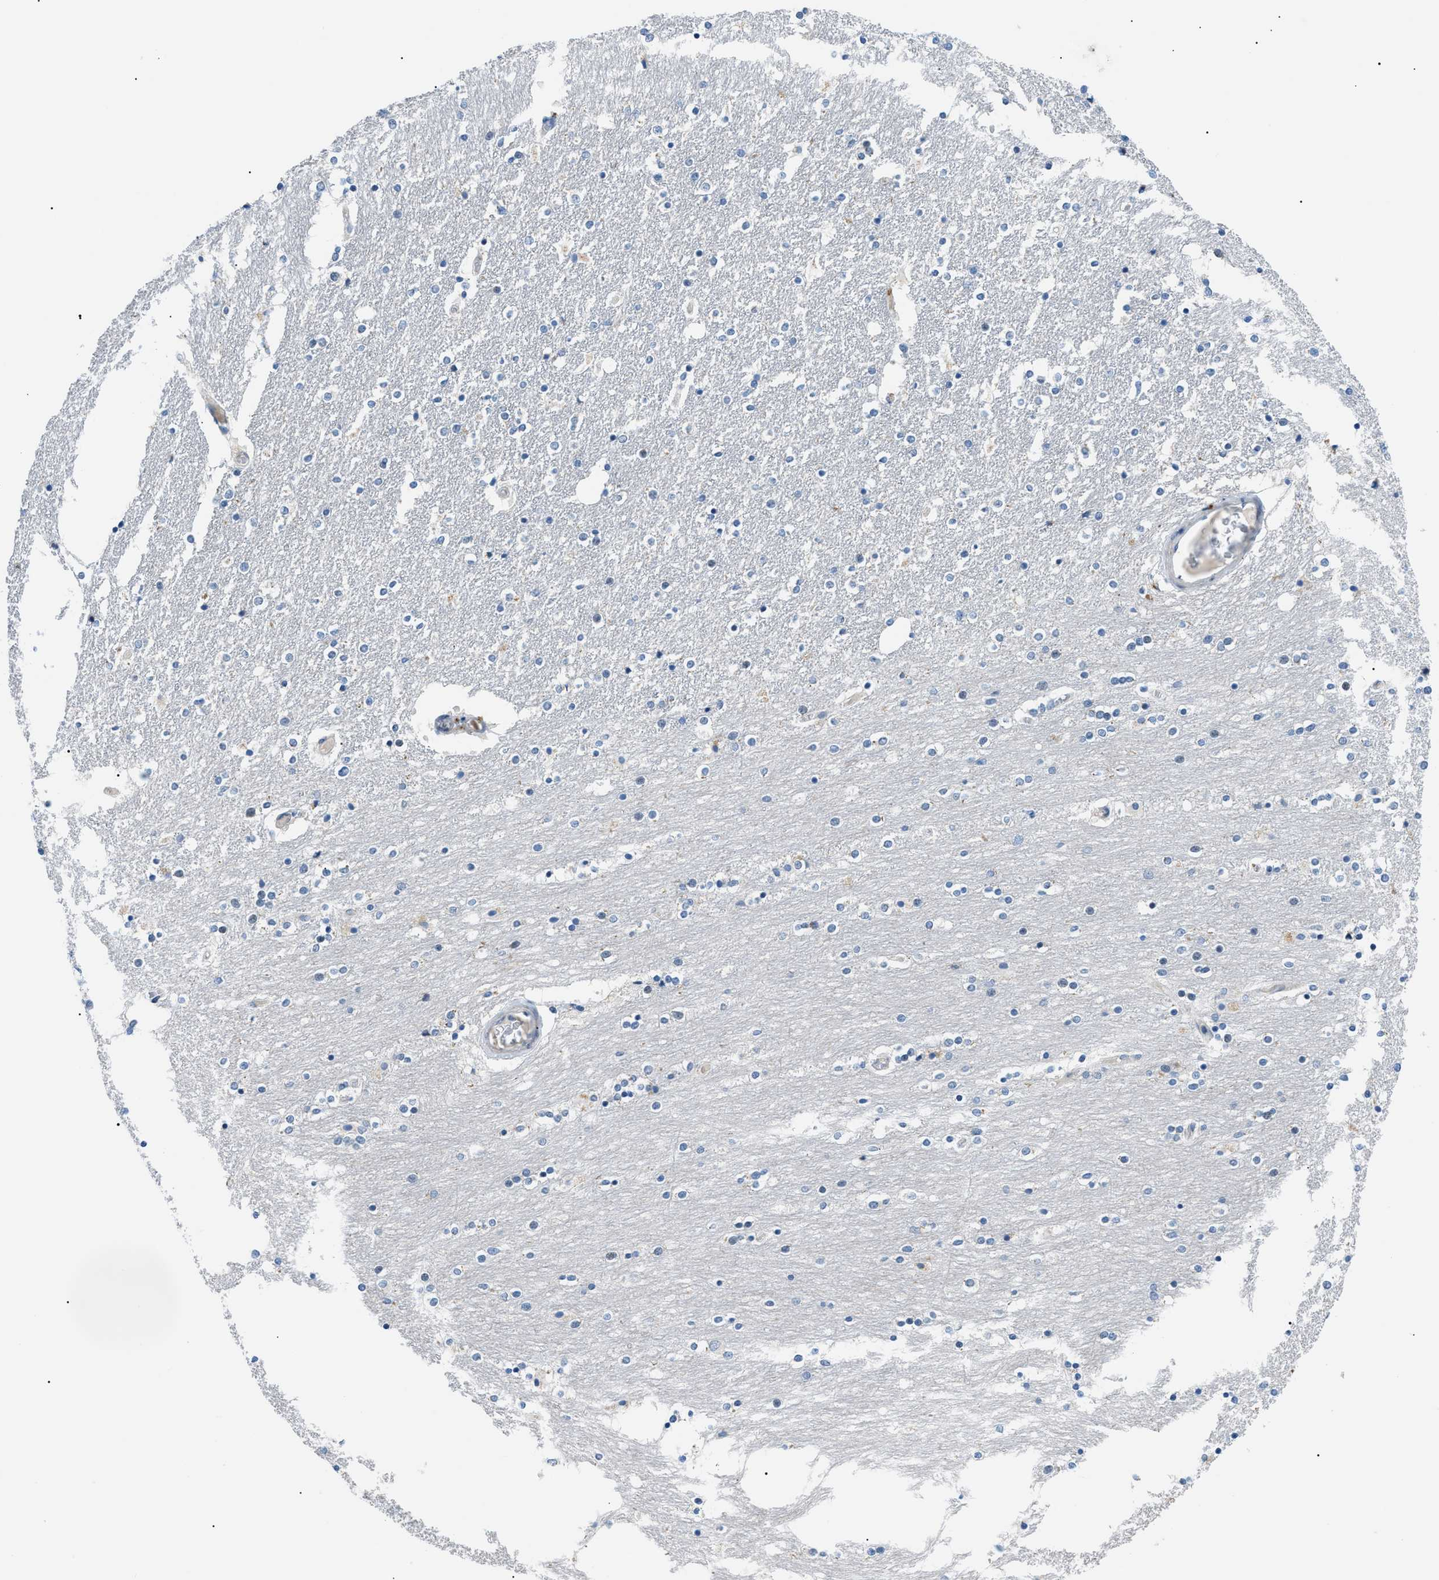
{"staining": {"intensity": "moderate", "quantity": "<25%", "location": "cytoplasmic/membranous"}, "tissue": "caudate", "cell_type": "Glial cells", "image_type": "normal", "snomed": [{"axis": "morphology", "description": "Normal tissue, NOS"}, {"axis": "topography", "description": "Lateral ventricle wall"}], "caption": "A high-resolution histopathology image shows immunohistochemistry staining of unremarkable caudate, which exhibits moderate cytoplasmic/membranous positivity in approximately <25% of glial cells. (brown staining indicates protein expression, while blue staining denotes nuclei).", "gene": "SMARCC1", "patient": {"sex": "female", "age": 54}}